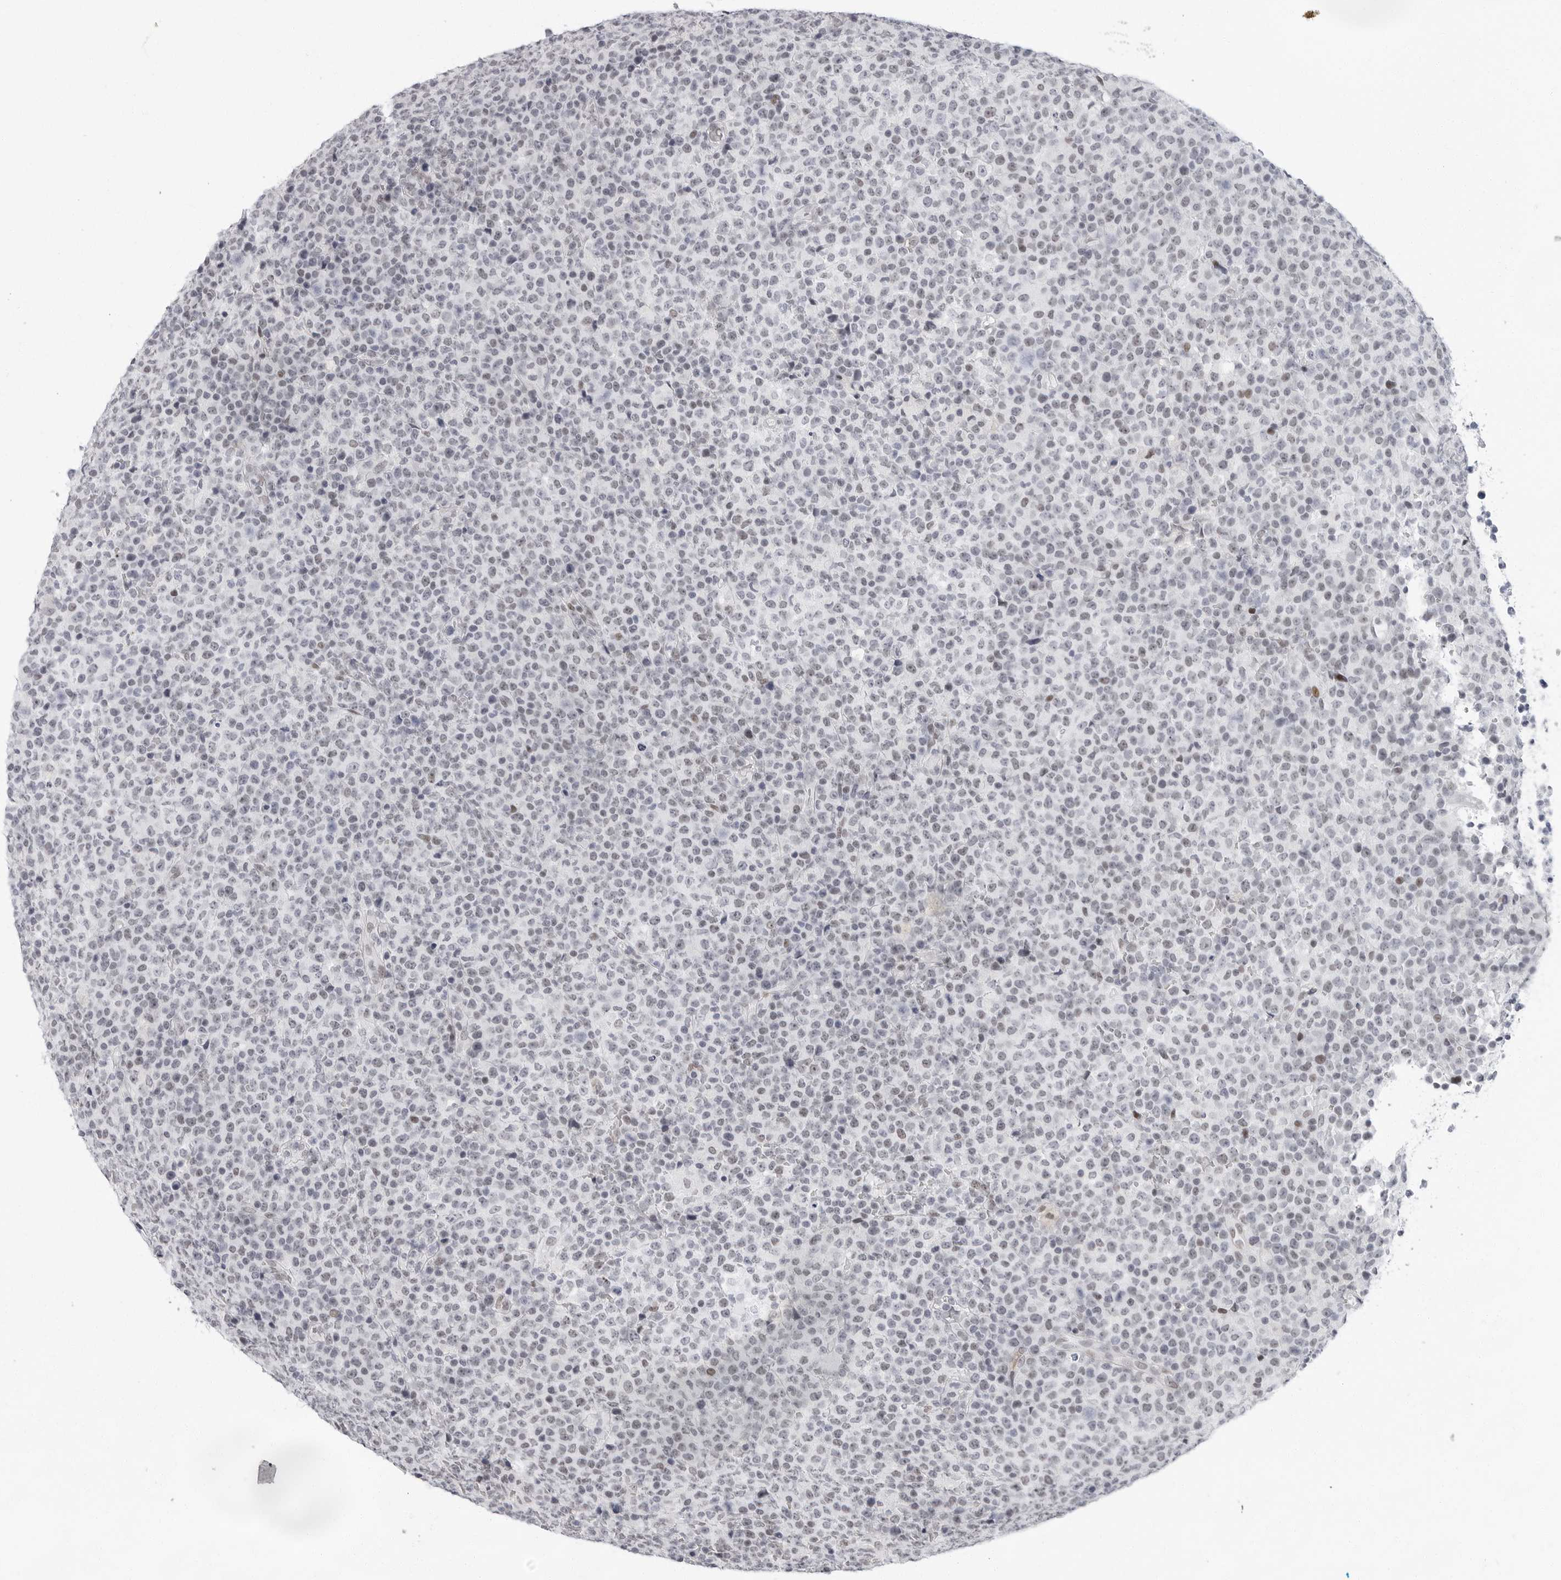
{"staining": {"intensity": "weak", "quantity": "<25%", "location": "nuclear"}, "tissue": "lymphoma", "cell_type": "Tumor cells", "image_type": "cancer", "snomed": [{"axis": "morphology", "description": "Malignant lymphoma, non-Hodgkin's type, High grade"}, {"axis": "topography", "description": "Lymph node"}], "caption": "Immunohistochemical staining of human malignant lymphoma, non-Hodgkin's type (high-grade) shows no significant positivity in tumor cells.", "gene": "VEZF1", "patient": {"sex": "male", "age": 13}}